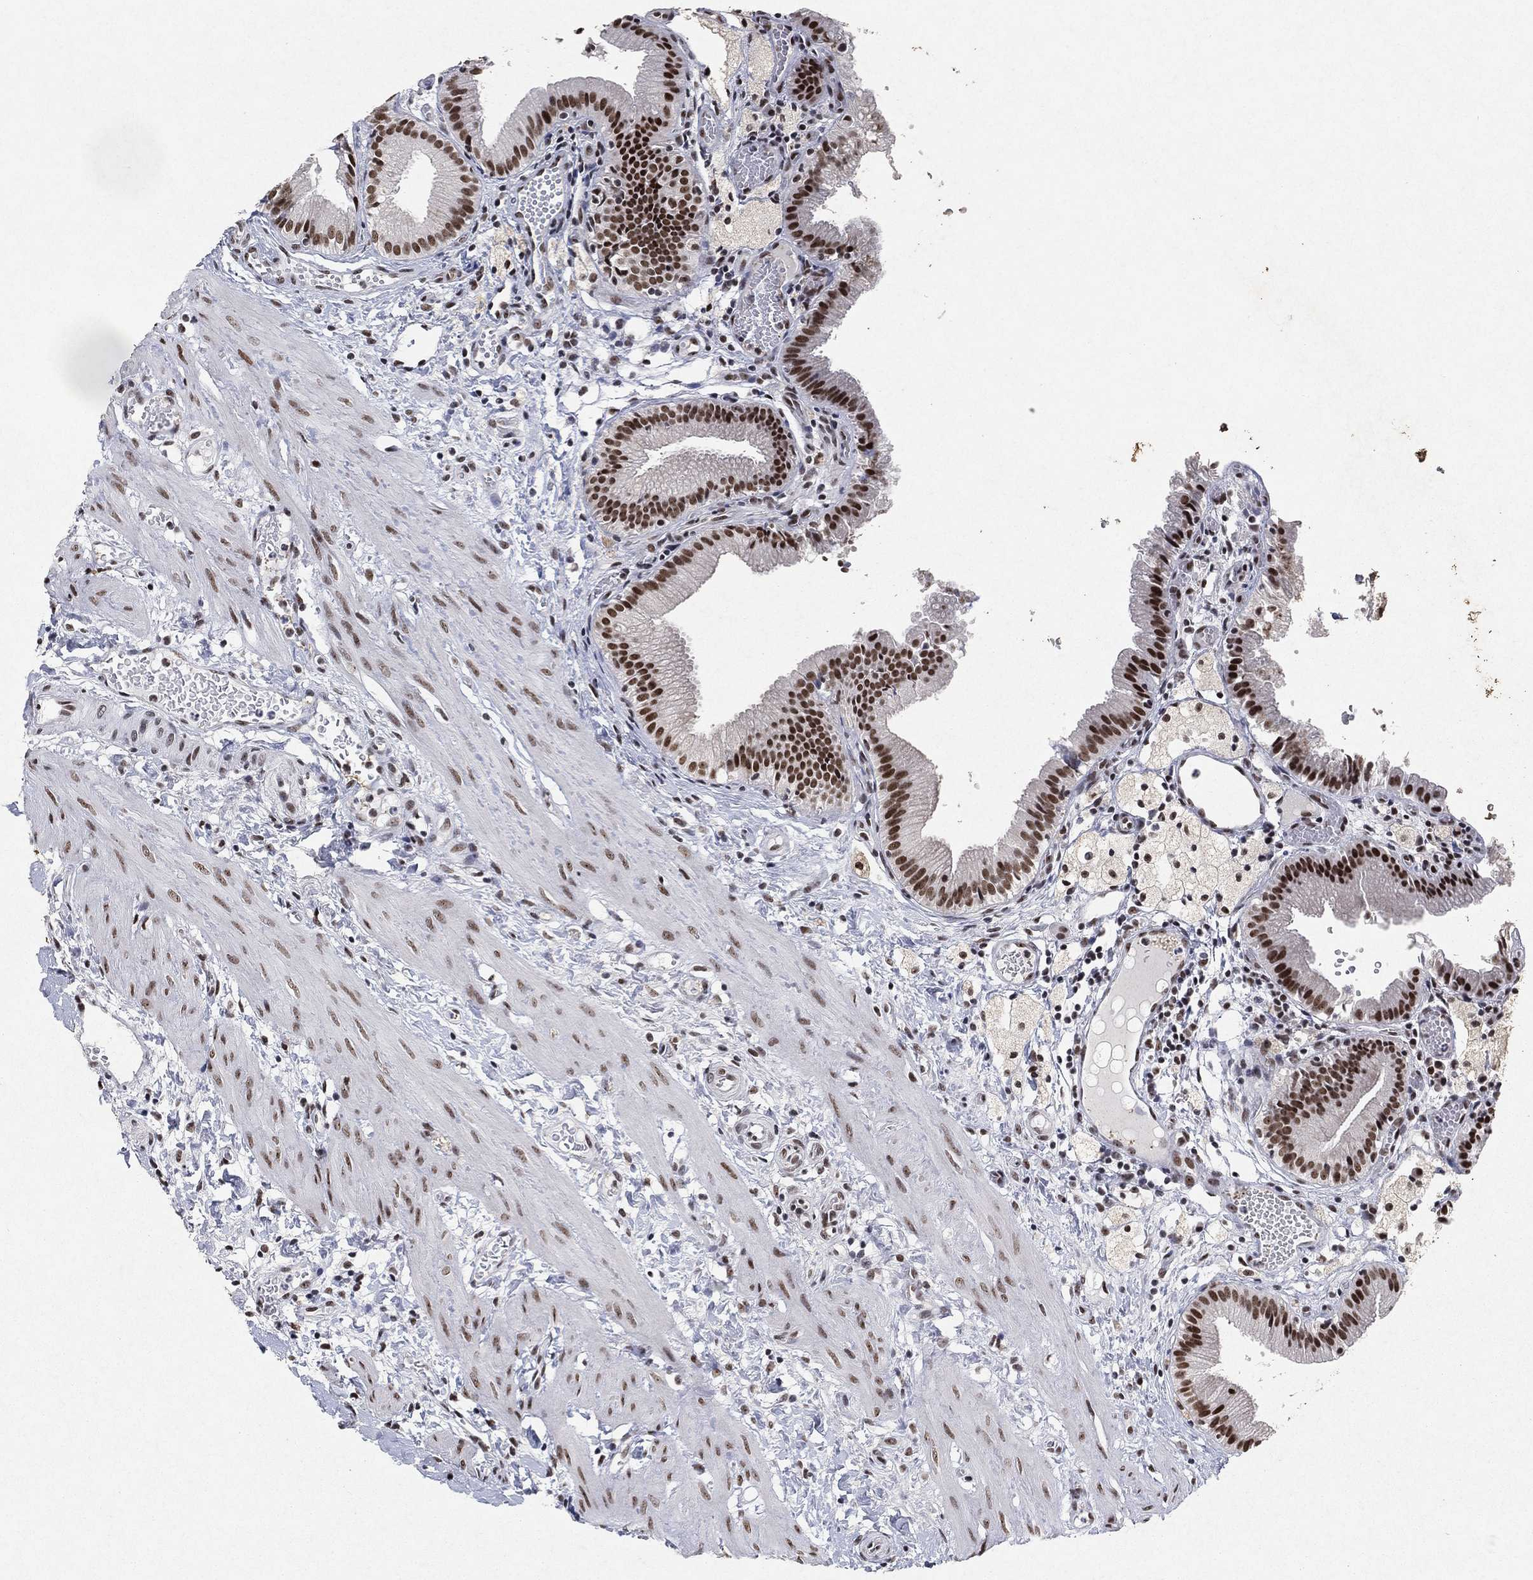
{"staining": {"intensity": "strong", "quantity": ">75%", "location": "nuclear"}, "tissue": "gallbladder", "cell_type": "Glandular cells", "image_type": "normal", "snomed": [{"axis": "morphology", "description": "Normal tissue, NOS"}, {"axis": "topography", "description": "Gallbladder"}], "caption": "Approximately >75% of glandular cells in normal gallbladder exhibit strong nuclear protein positivity as visualized by brown immunohistochemical staining.", "gene": "DDX27", "patient": {"sex": "female", "age": 24}}